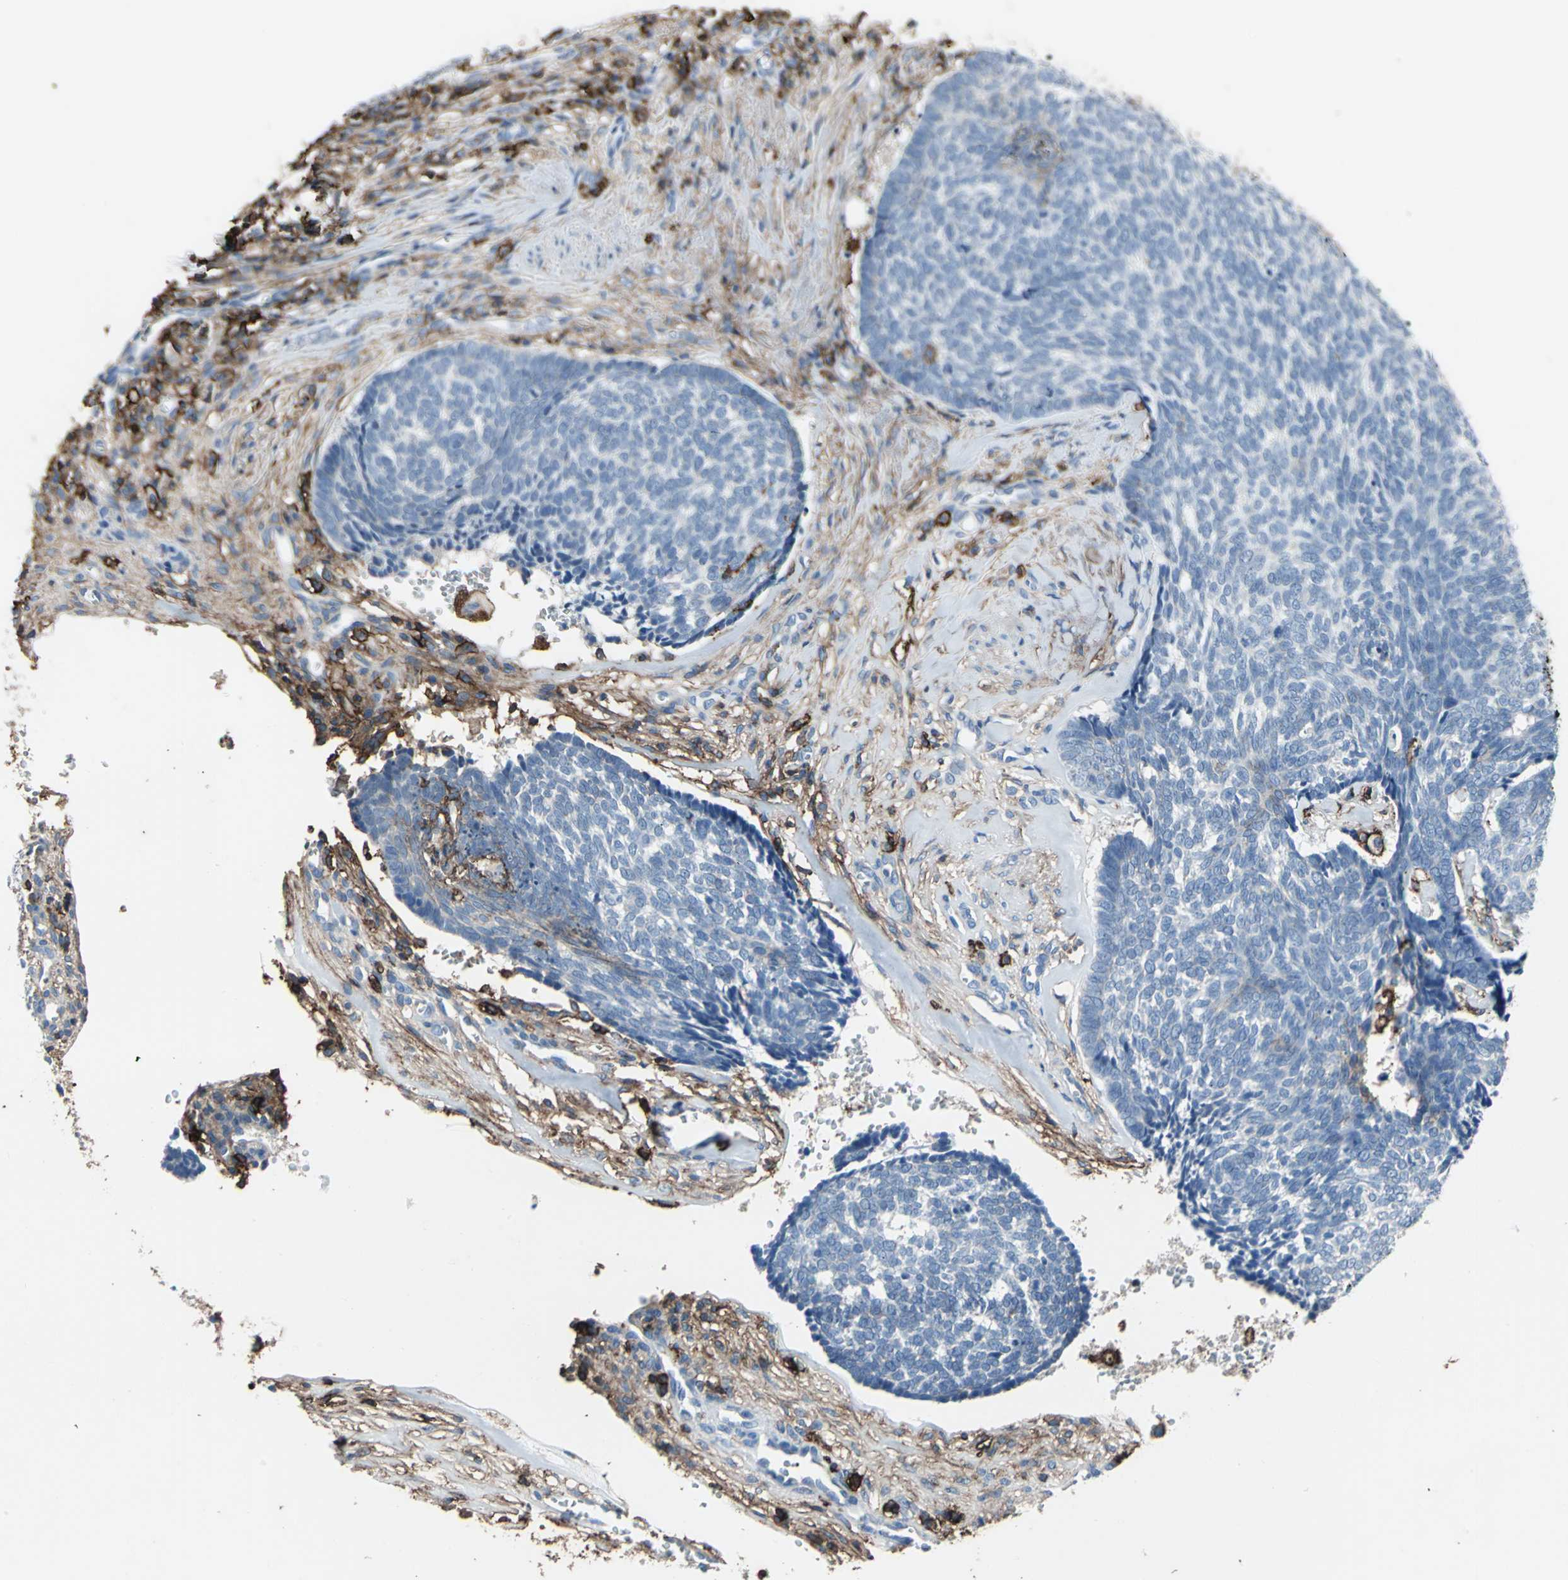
{"staining": {"intensity": "negative", "quantity": "none", "location": "none"}, "tissue": "skin cancer", "cell_type": "Tumor cells", "image_type": "cancer", "snomed": [{"axis": "morphology", "description": "Basal cell carcinoma"}, {"axis": "topography", "description": "Skin"}], "caption": "This is an immunohistochemistry histopathology image of skin cancer. There is no staining in tumor cells.", "gene": "CD44", "patient": {"sex": "male", "age": 84}}